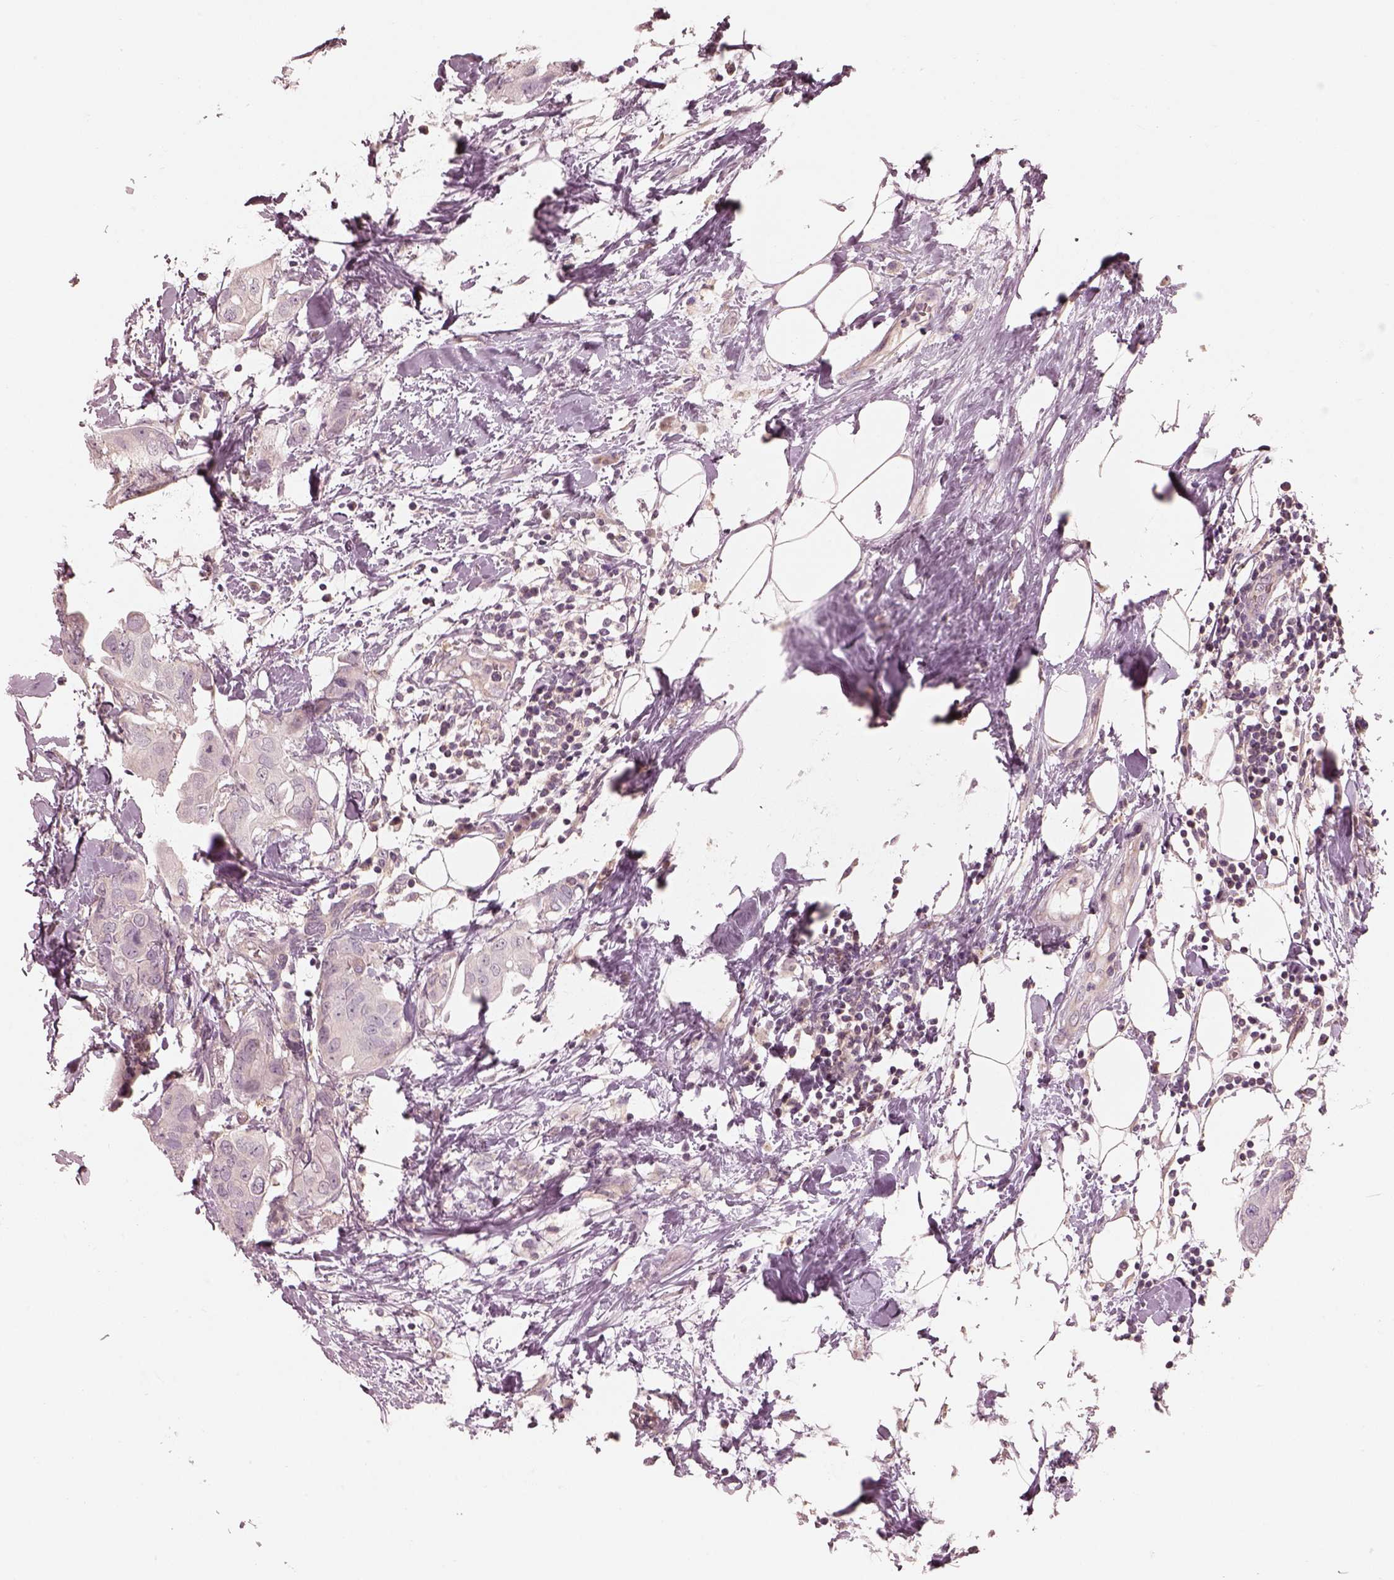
{"staining": {"intensity": "negative", "quantity": "none", "location": "none"}, "tissue": "breast cancer", "cell_type": "Tumor cells", "image_type": "cancer", "snomed": [{"axis": "morphology", "description": "Normal tissue, NOS"}, {"axis": "morphology", "description": "Duct carcinoma"}, {"axis": "topography", "description": "Breast"}], "caption": "DAB (3,3'-diaminobenzidine) immunohistochemical staining of human invasive ductal carcinoma (breast) demonstrates no significant positivity in tumor cells.", "gene": "PRKACG", "patient": {"sex": "female", "age": 40}}